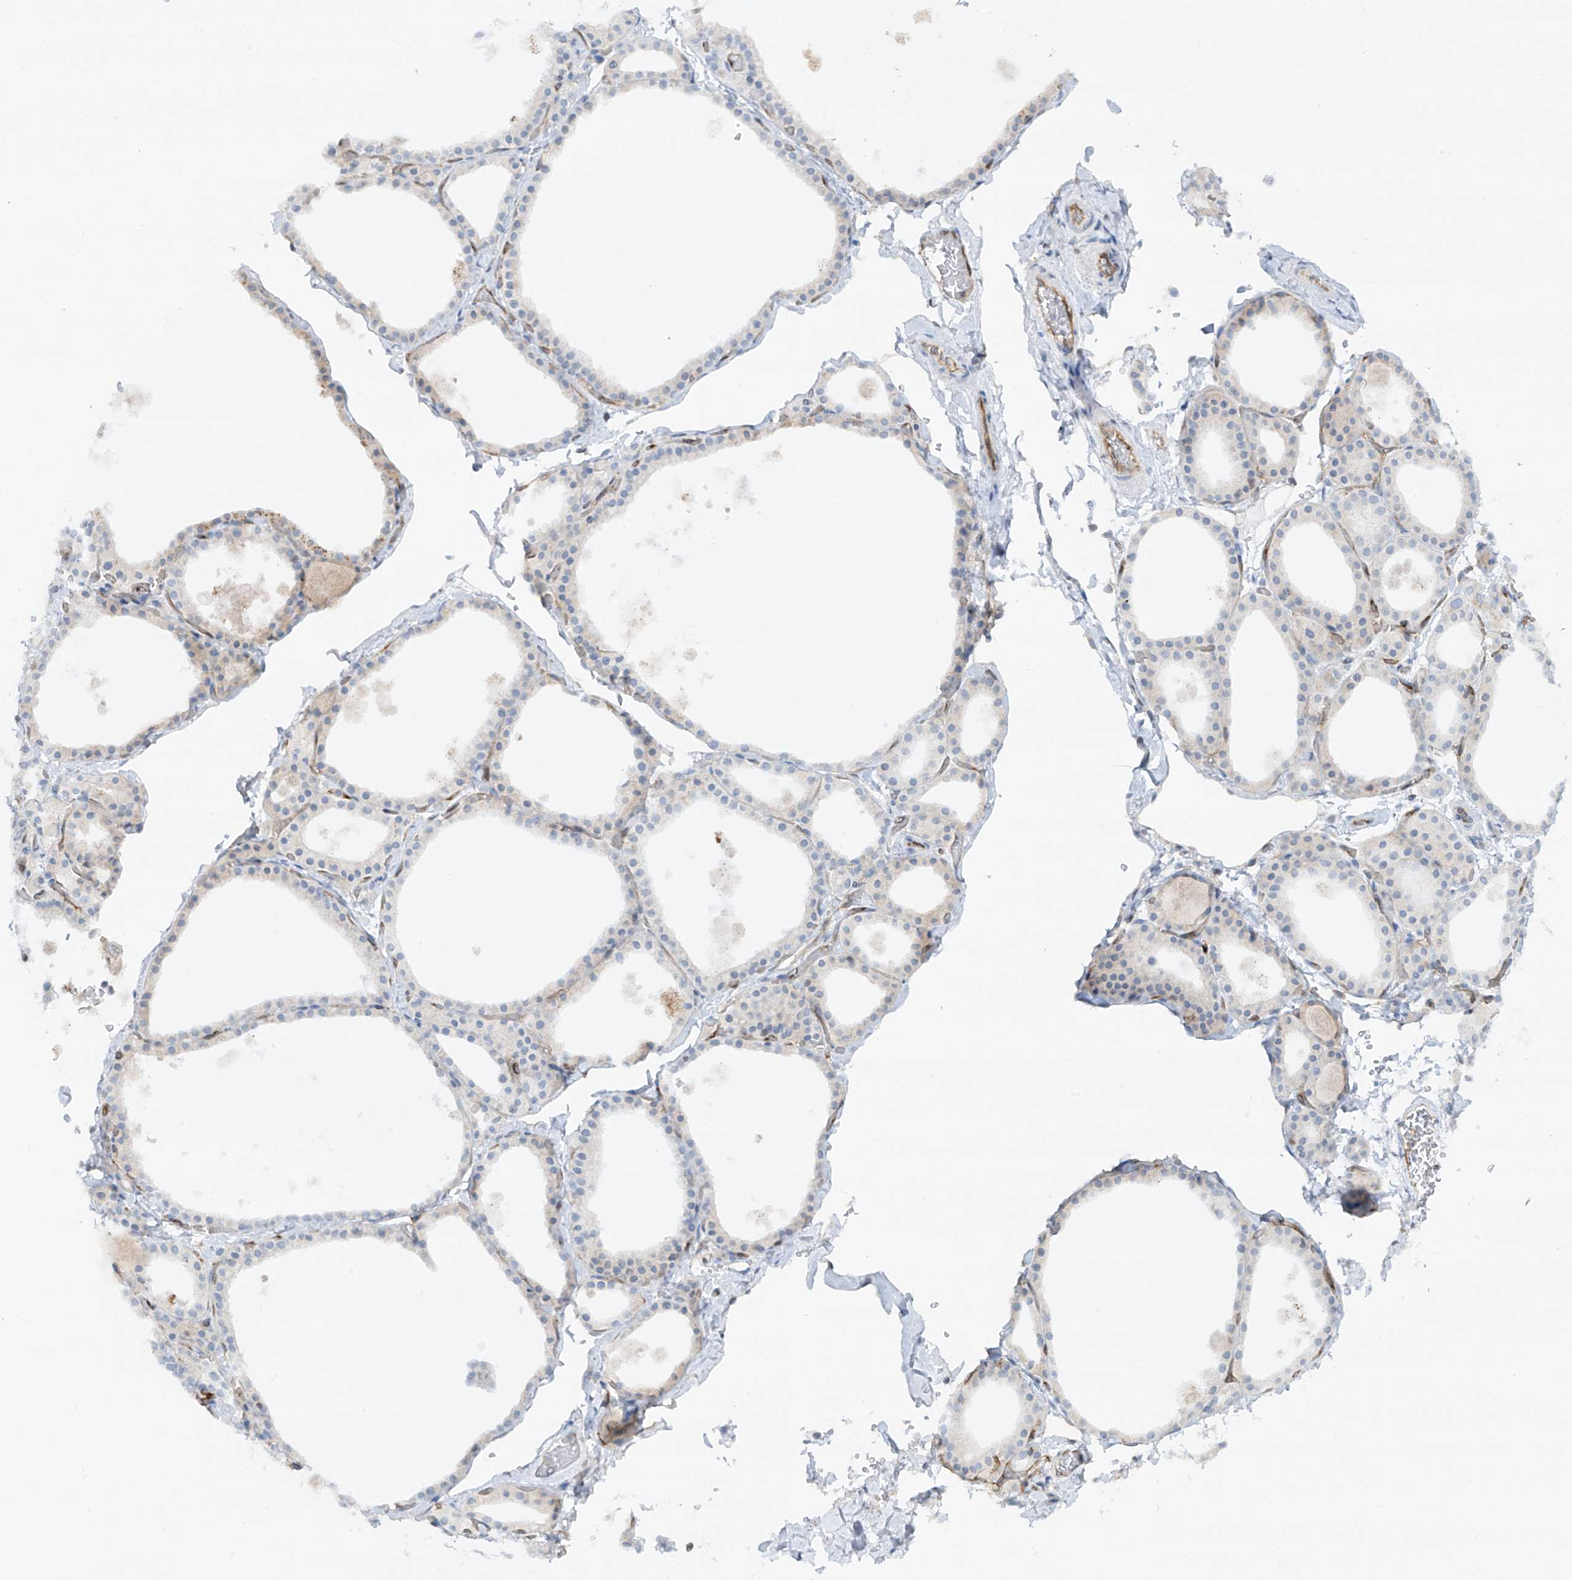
{"staining": {"intensity": "negative", "quantity": "none", "location": "none"}, "tissue": "thyroid gland", "cell_type": "Glandular cells", "image_type": "normal", "snomed": [{"axis": "morphology", "description": "Normal tissue, NOS"}, {"axis": "topography", "description": "Thyroid gland"}], "caption": "Thyroid gland stained for a protein using immunohistochemistry (IHC) reveals no staining glandular cells.", "gene": "HLA", "patient": {"sex": "male", "age": 56}}